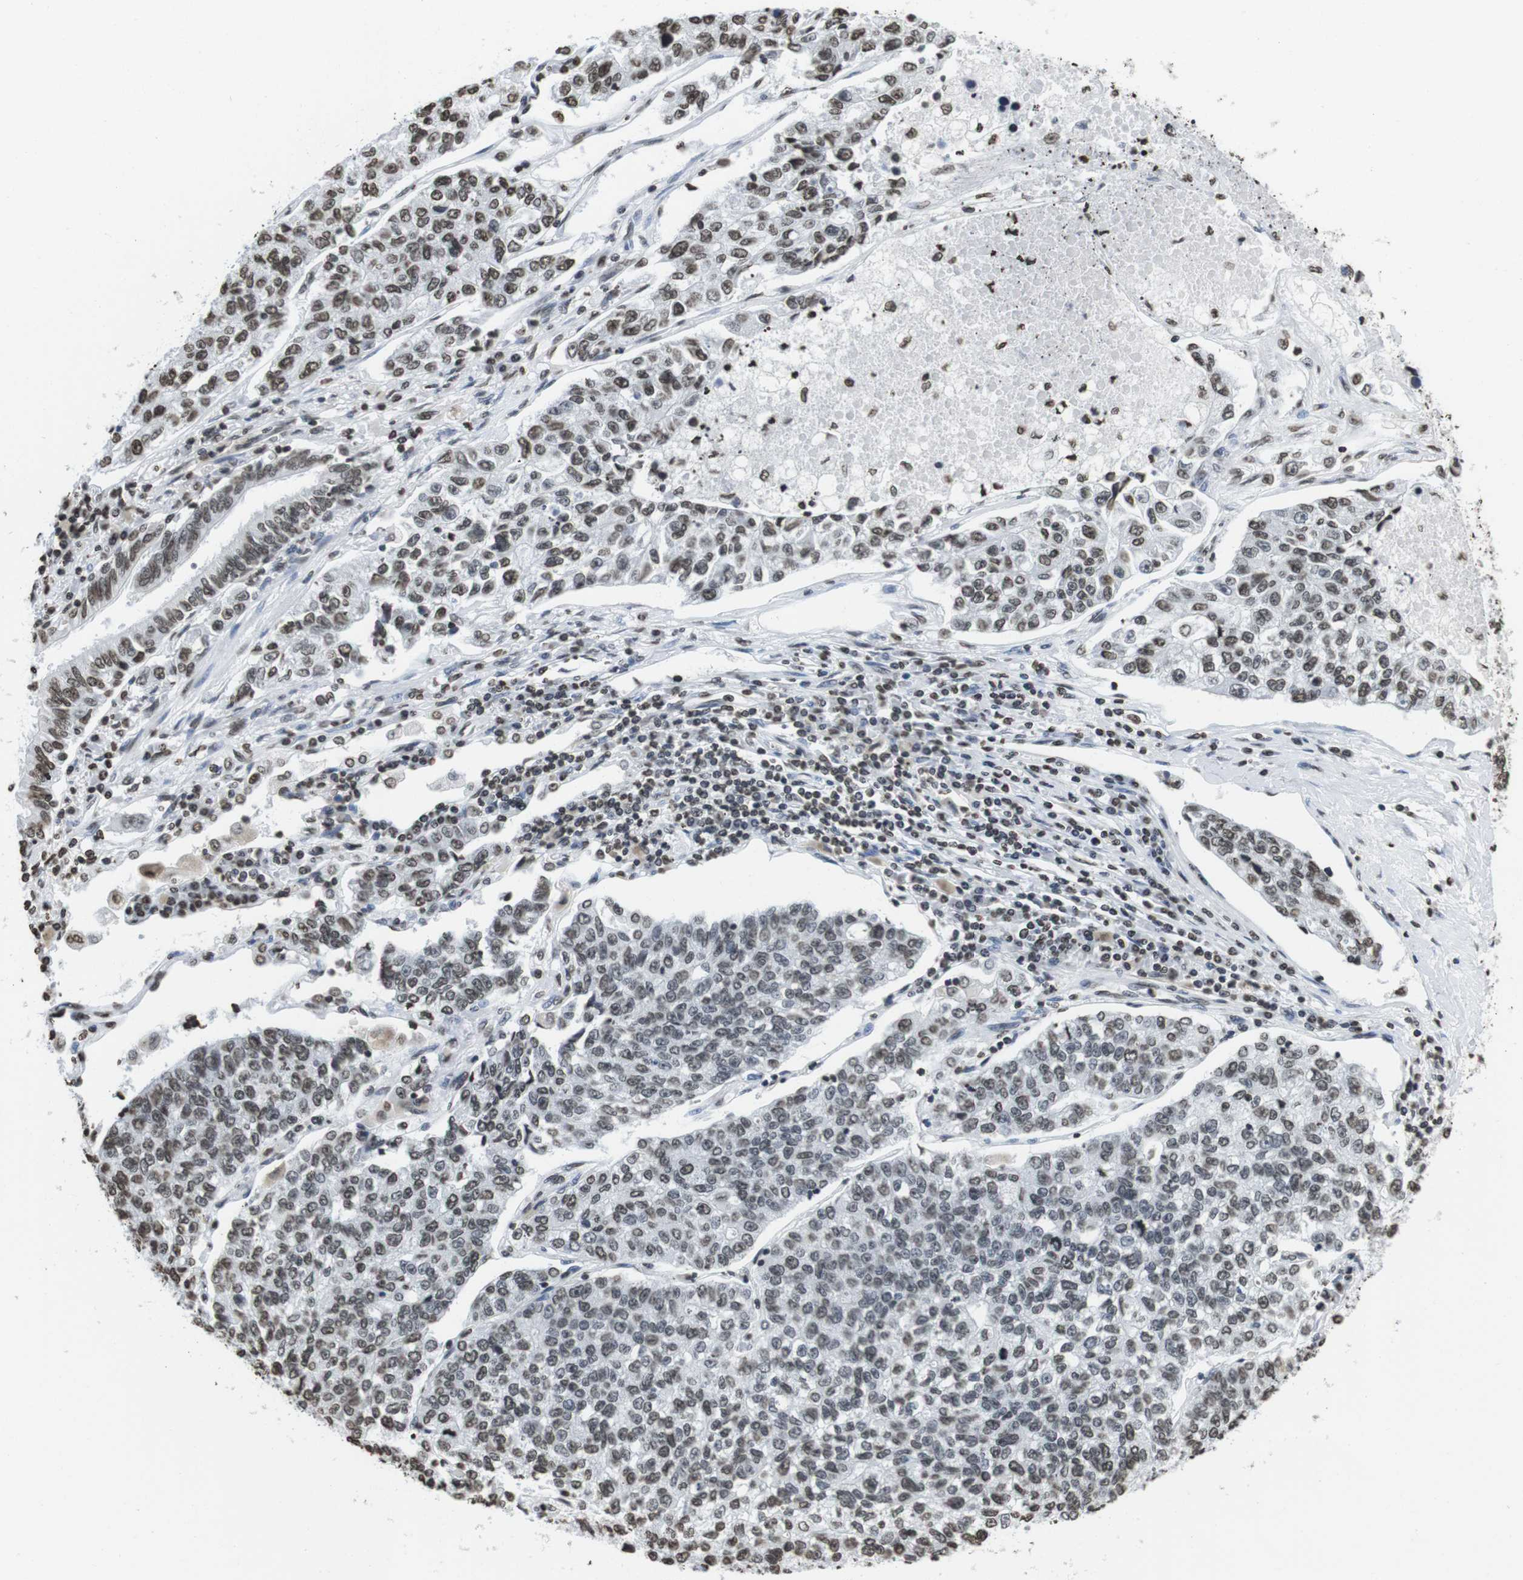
{"staining": {"intensity": "moderate", "quantity": "25%-75%", "location": "nuclear"}, "tissue": "lung cancer", "cell_type": "Tumor cells", "image_type": "cancer", "snomed": [{"axis": "morphology", "description": "Adenocarcinoma, NOS"}, {"axis": "topography", "description": "Lung"}], "caption": "This histopathology image displays lung cancer (adenocarcinoma) stained with IHC to label a protein in brown. The nuclear of tumor cells show moderate positivity for the protein. Nuclei are counter-stained blue.", "gene": "BSX", "patient": {"sex": "male", "age": 49}}